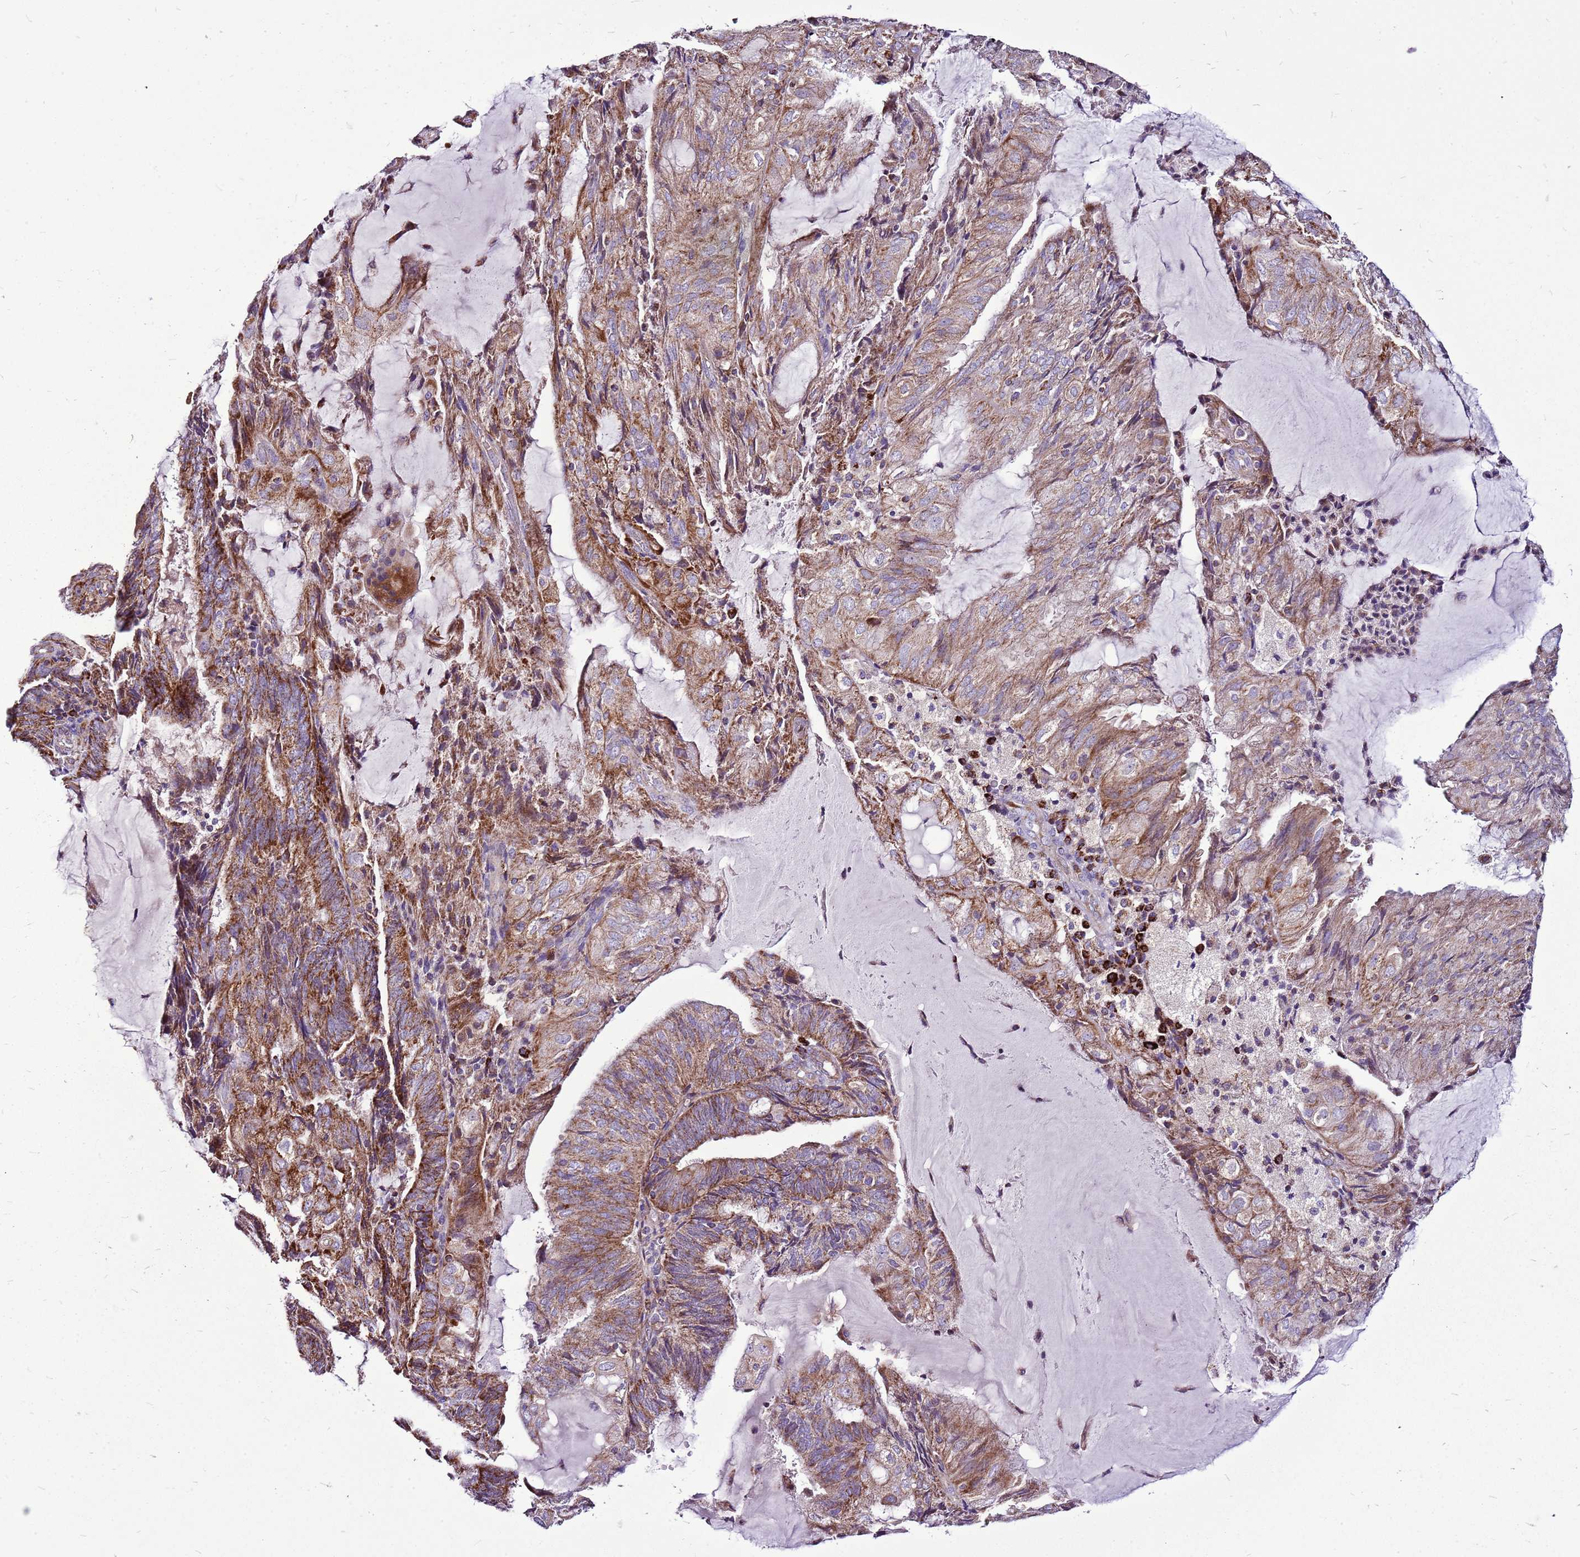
{"staining": {"intensity": "moderate", "quantity": ">75%", "location": "cytoplasmic/membranous"}, "tissue": "endometrial cancer", "cell_type": "Tumor cells", "image_type": "cancer", "snomed": [{"axis": "morphology", "description": "Adenocarcinoma, NOS"}, {"axis": "topography", "description": "Endometrium"}], "caption": "High-power microscopy captured an IHC micrograph of endometrial cancer, revealing moderate cytoplasmic/membranous expression in about >75% of tumor cells.", "gene": "GCDH", "patient": {"sex": "female", "age": 81}}